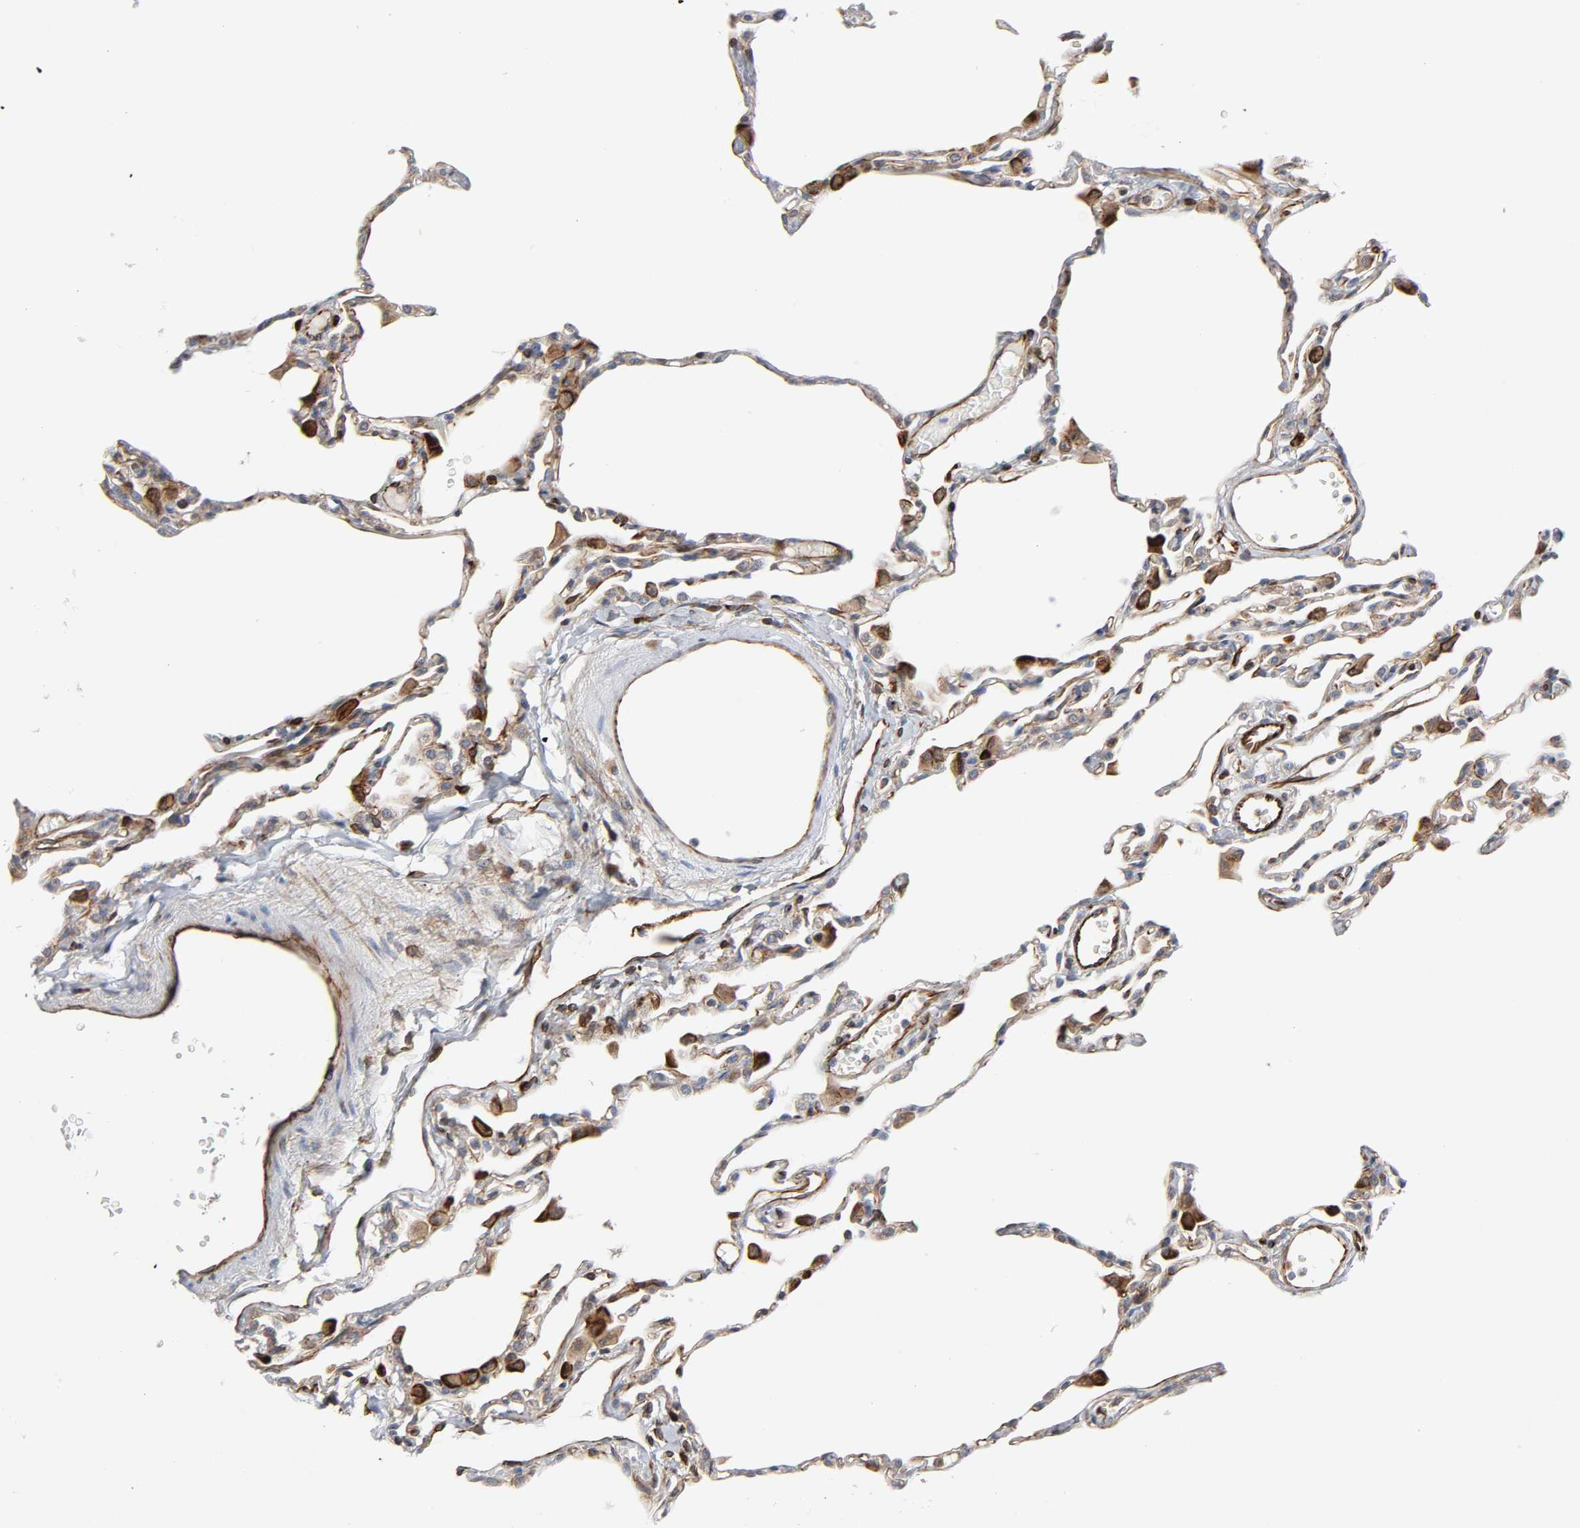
{"staining": {"intensity": "moderate", "quantity": ">75%", "location": "cytoplasmic/membranous"}, "tissue": "lung", "cell_type": "Alveolar cells", "image_type": "normal", "snomed": [{"axis": "morphology", "description": "Normal tissue, NOS"}, {"axis": "topography", "description": "Lung"}], "caption": "Lung stained with immunohistochemistry (IHC) displays moderate cytoplasmic/membranous positivity in about >75% of alveolar cells. Immunohistochemistry (ihc) stains the protein of interest in brown and the nuclei are stained blue.", "gene": "FAM118A", "patient": {"sex": "female", "age": 49}}